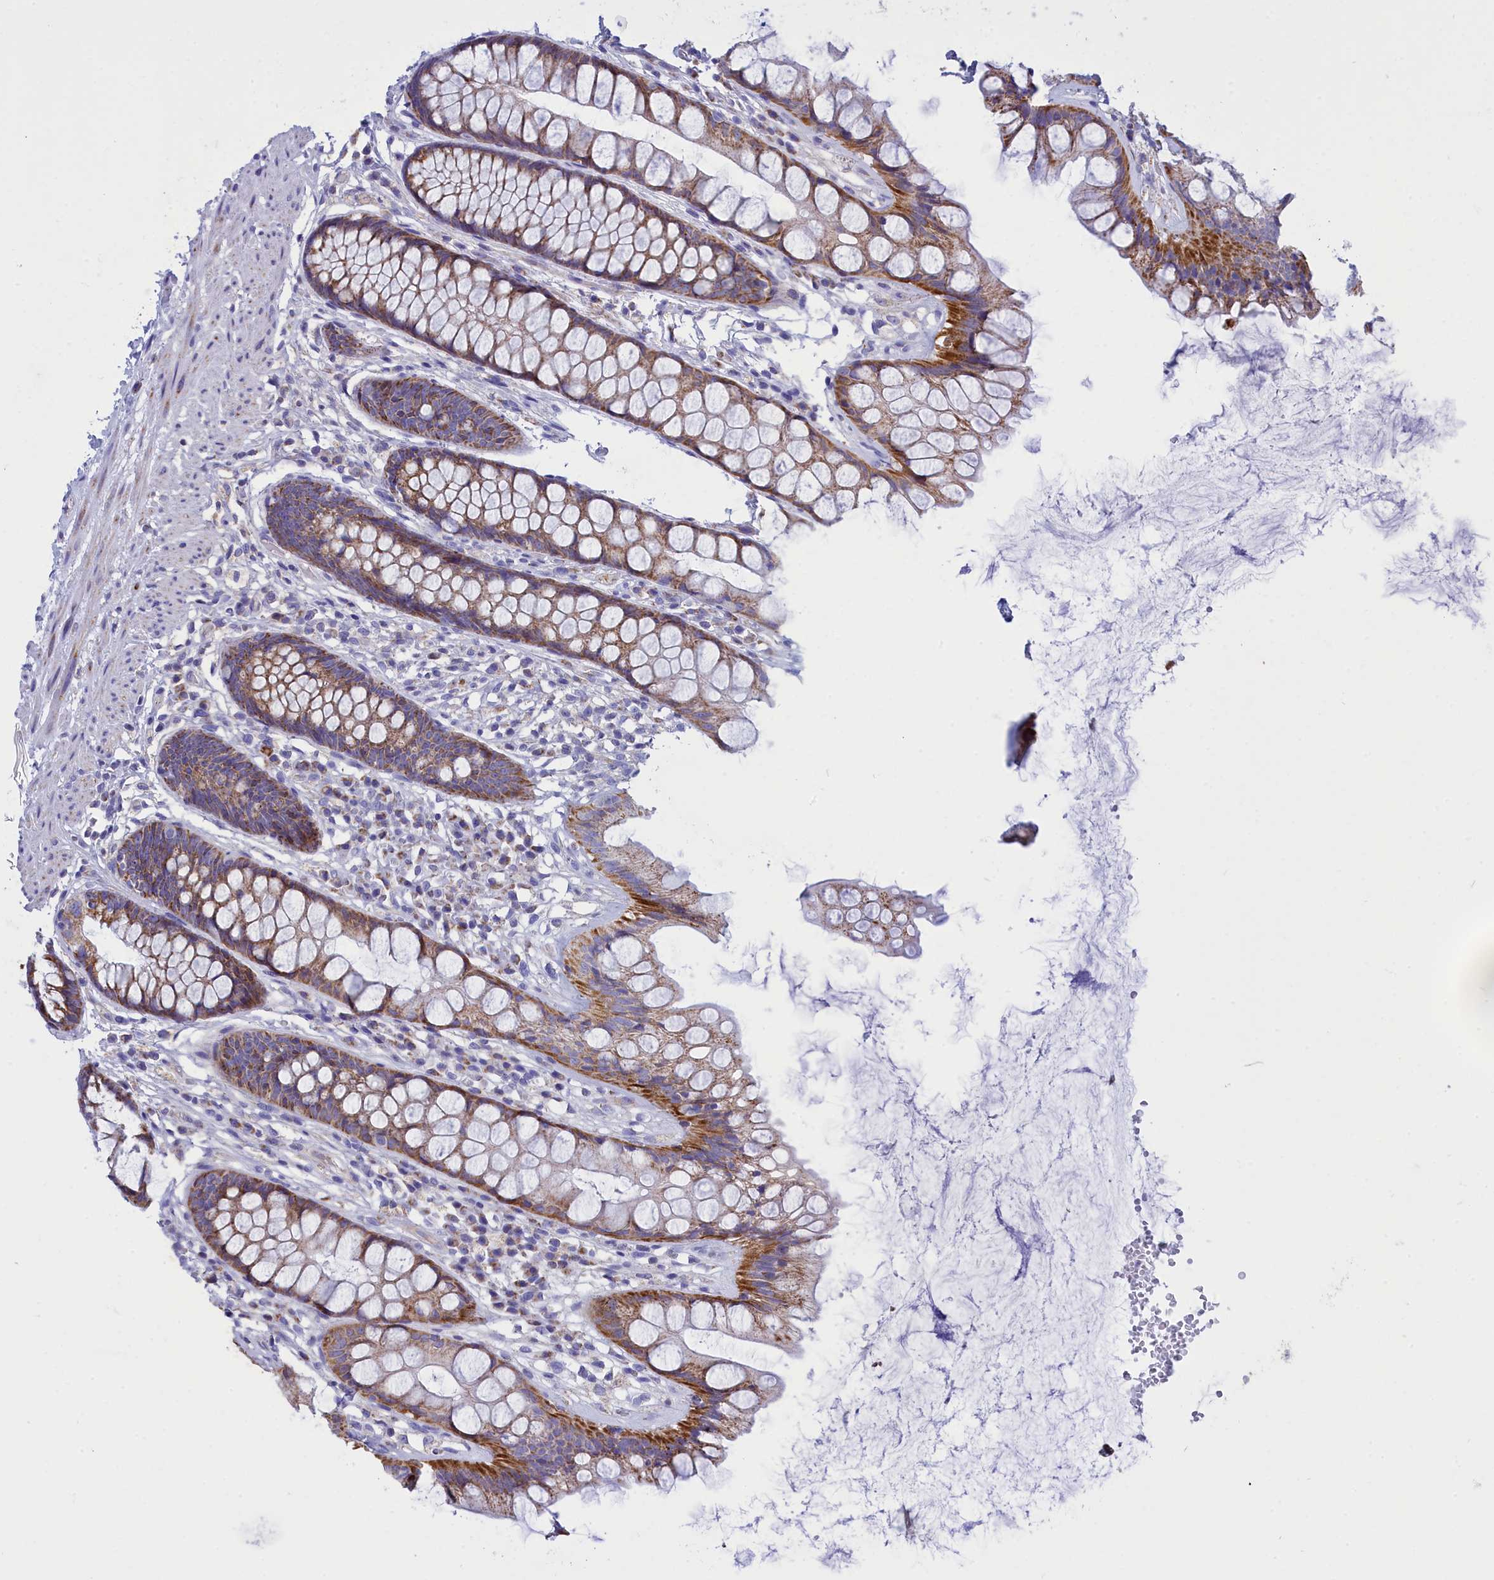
{"staining": {"intensity": "moderate", "quantity": ">75%", "location": "cytoplasmic/membranous"}, "tissue": "rectum", "cell_type": "Glandular cells", "image_type": "normal", "snomed": [{"axis": "morphology", "description": "Normal tissue, NOS"}, {"axis": "topography", "description": "Rectum"}], "caption": "A medium amount of moderate cytoplasmic/membranous staining is identified in approximately >75% of glandular cells in normal rectum.", "gene": "CCRL2", "patient": {"sex": "male", "age": 74}}